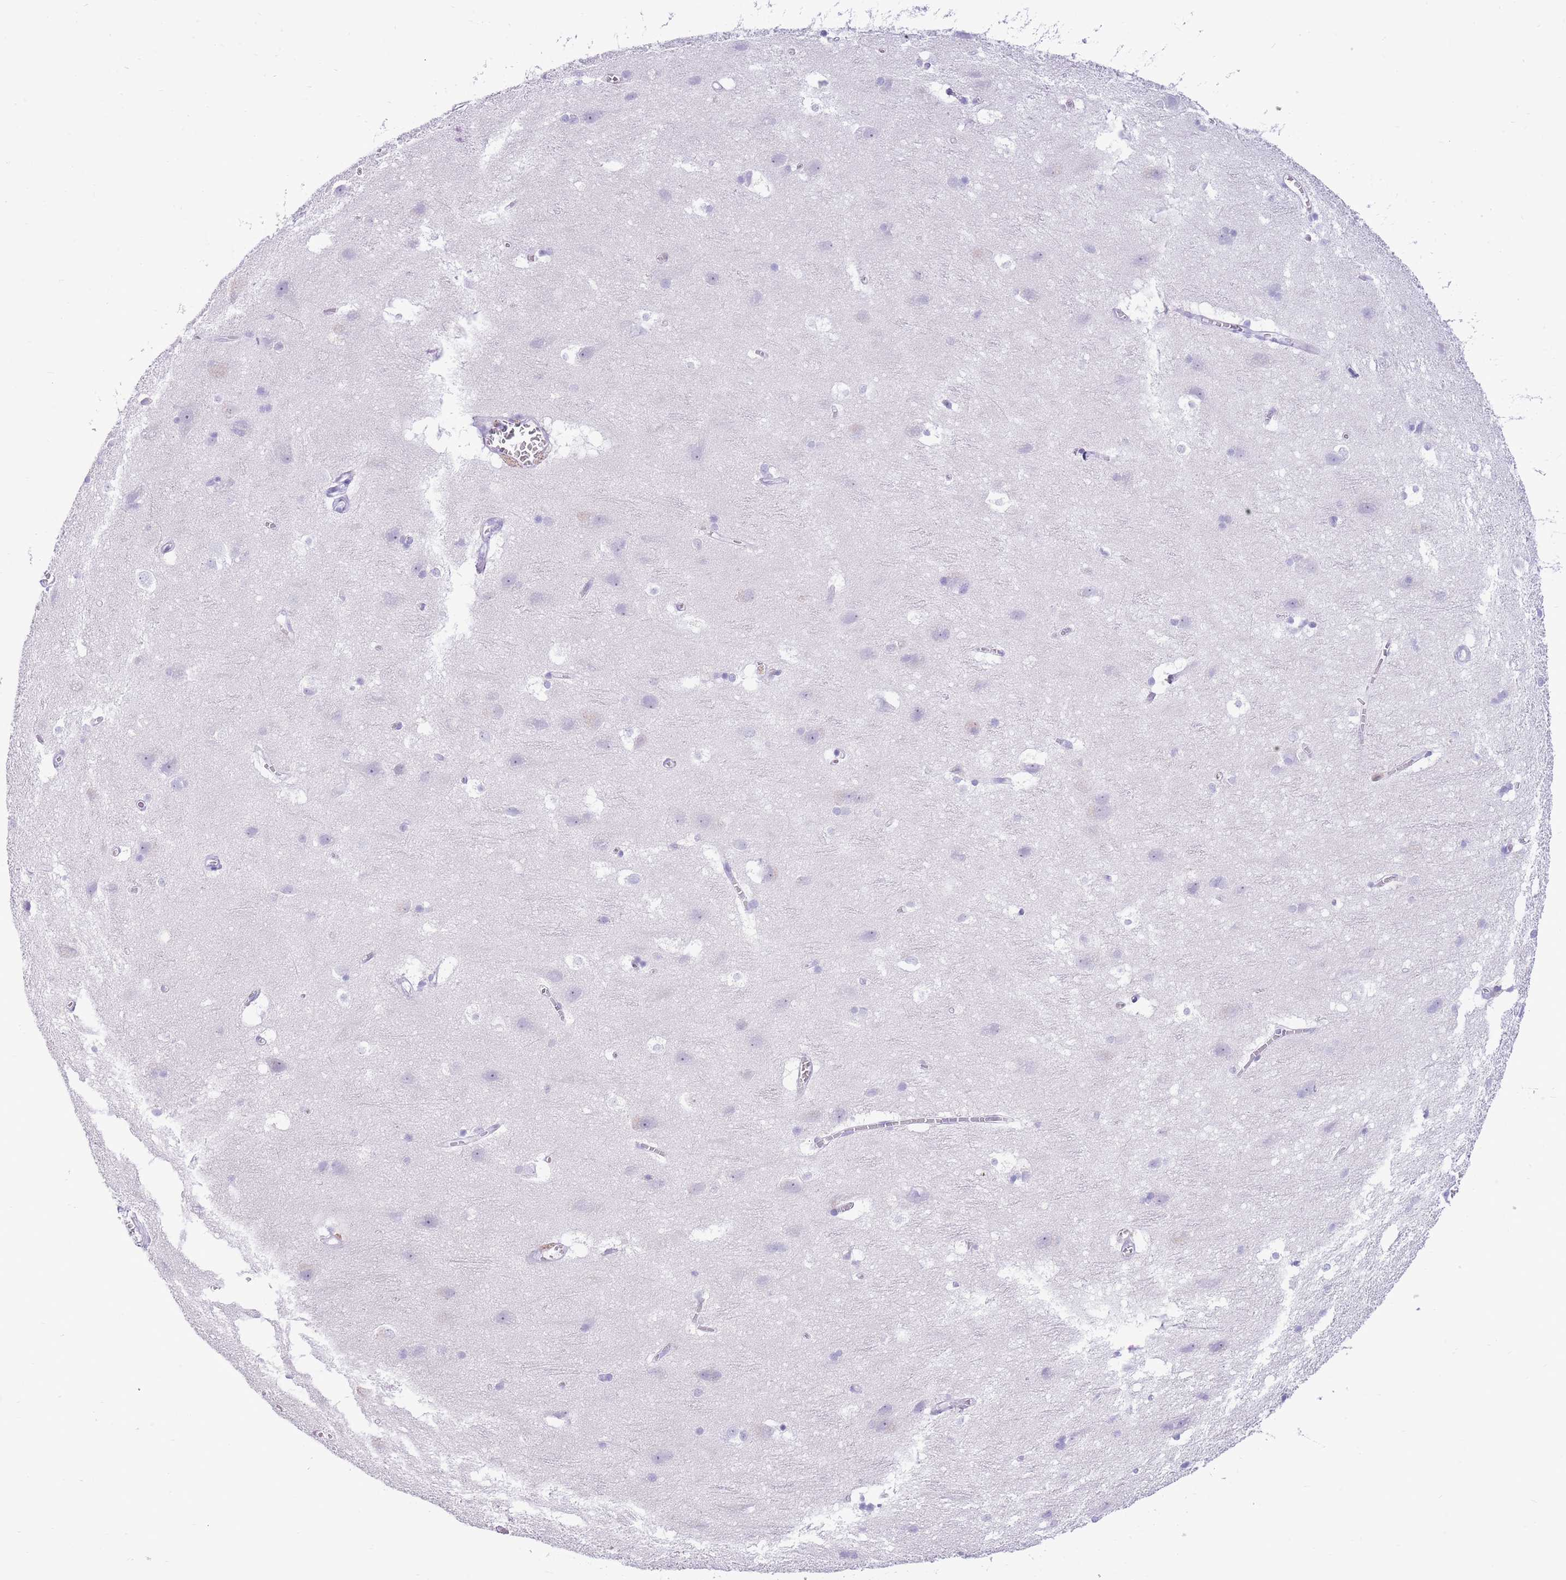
{"staining": {"intensity": "negative", "quantity": "none", "location": "none"}, "tissue": "cerebral cortex", "cell_type": "Endothelial cells", "image_type": "normal", "snomed": [{"axis": "morphology", "description": "Normal tissue, NOS"}, {"axis": "topography", "description": "Cerebral cortex"}], "caption": "Endothelial cells show no significant staining in unremarkable cerebral cortex.", "gene": "OR4Q3", "patient": {"sex": "male", "age": 54}}